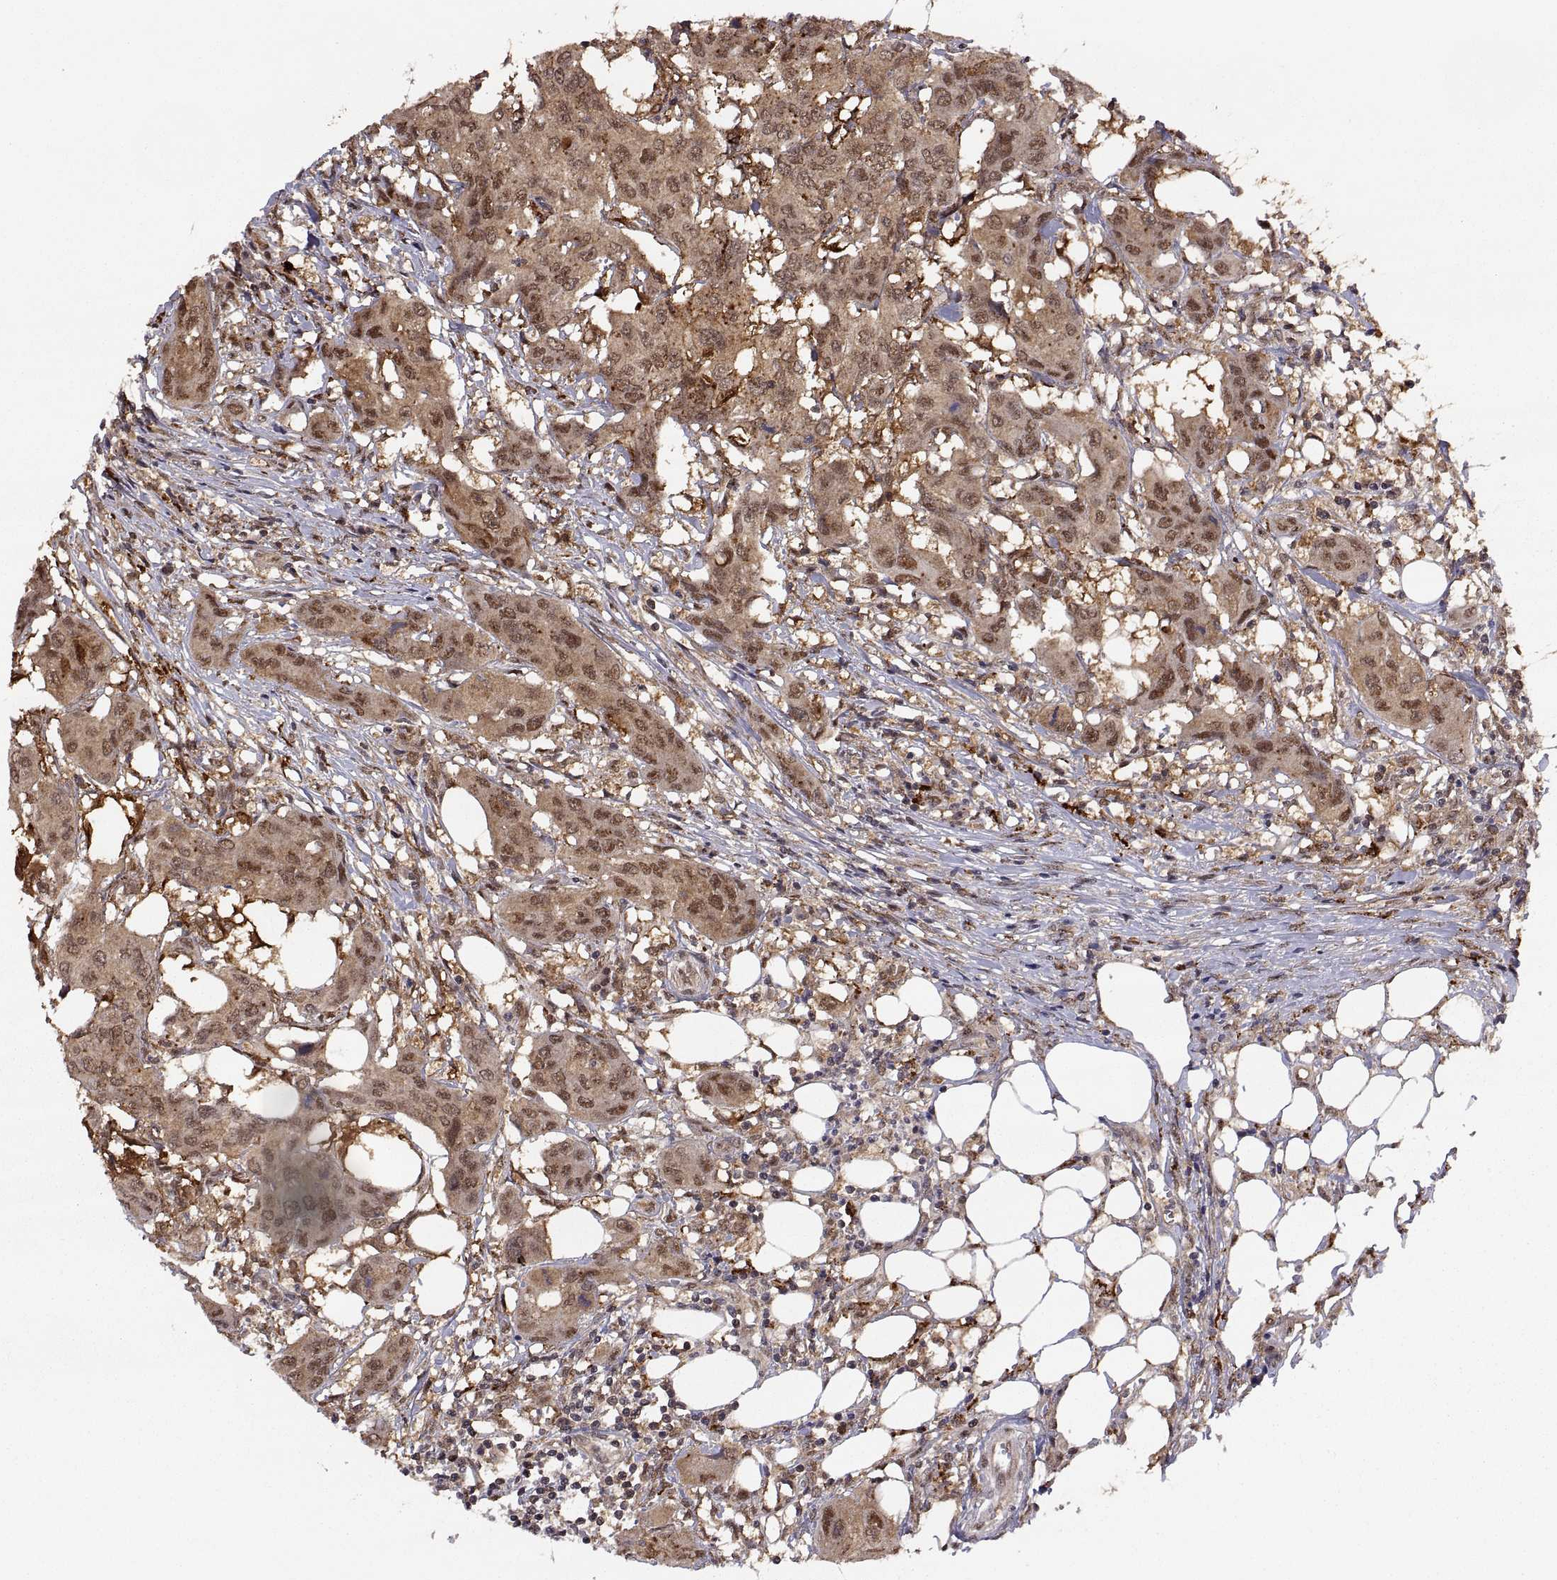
{"staining": {"intensity": "moderate", "quantity": ">75%", "location": "cytoplasmic/membranous,nuclear"}, "tissue": "urothelial cancer", "cell_type": "Tumor cells", "image_type": "cancer", "snomed": [{"axis": "morphology", "description": "Urothelial carcinoma, NOS"}, {"axis": "morphology", "description": "Urothelial carcinoma, High grade"}, {"axis": "topography", "description": "Urinary bladder"}], "caption": "Immunohistochemistry (IHC) micrograph of high-grade urothelial carcinoma stained for a protein (brown), which shows medium levels of moderate cytoplasmic/membranous and nuclear staining in about >75% of tumor cells.", "gene": "PSMC2", "patient": {"sex": "male", "age": 63}}